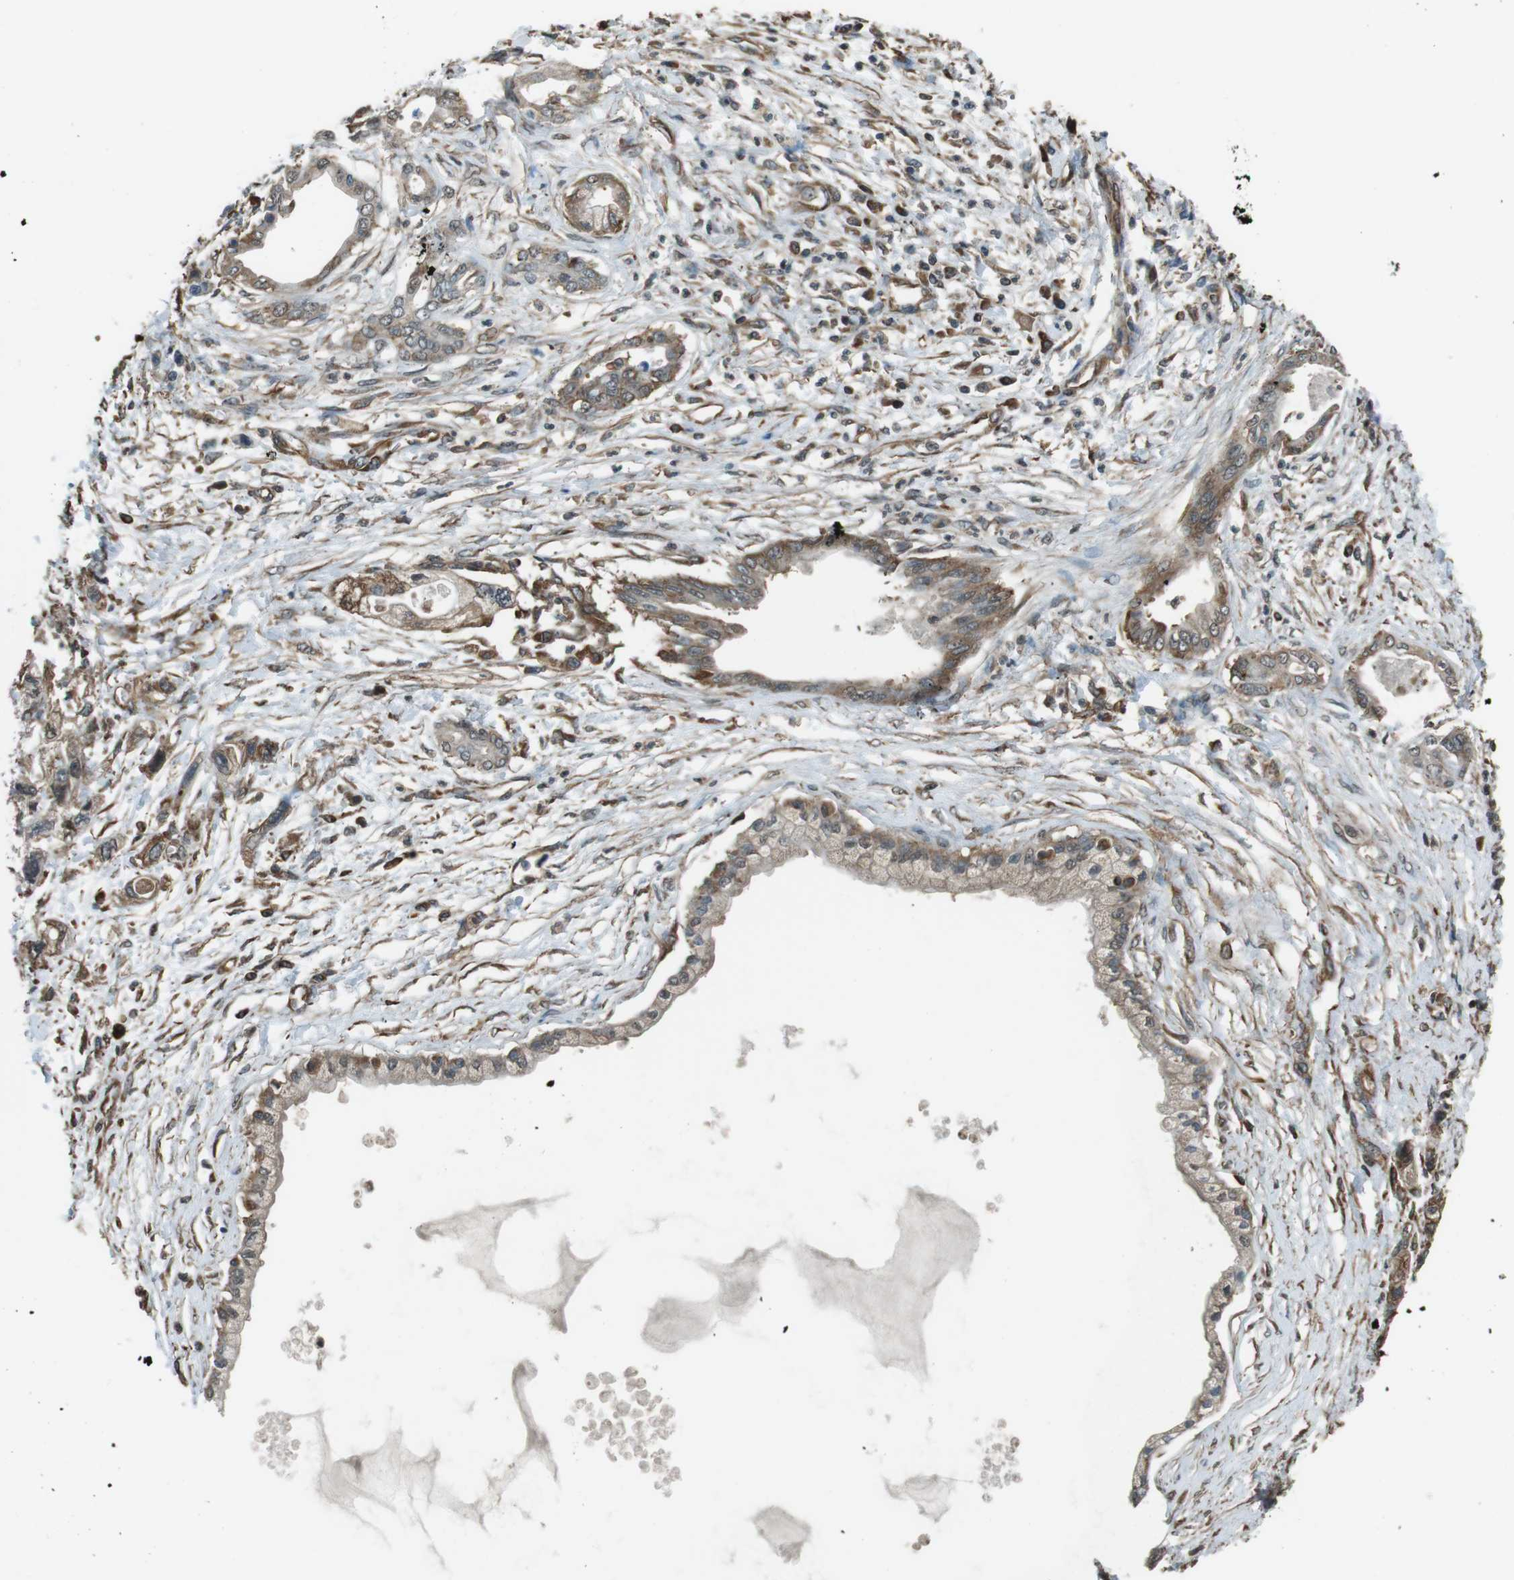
{"staining": {"intensity": "weak", "quantity": "25%-75%", "location": "cytoplasmic/membranous"}, "tissue": "pancreatic cancer", "cell_type": "Tumor cells", "image_type": "cancer", "snomed": [{"axis": "morphology", "description": "Adenocarcinoma, NOS"}, {"axis": "topography", "description": "Pancreas"}], "caption": "Immunohistochemistry staining of pancreatic adenocarcinoma, which demonstrates low levels of weak cytoplasmic/membranous positivity in approximately 25%-75% of tumor cells indicating weak cytoplasmic/membranous protein positivity. The staining was performed using DAB (3,3'-diaminobenzidine) (brown) for protein detection and nuclei were counterstained in hematoxylin (blue).", "gene": "PA2G4", "patient": {"sex": "male", "age": 56}}